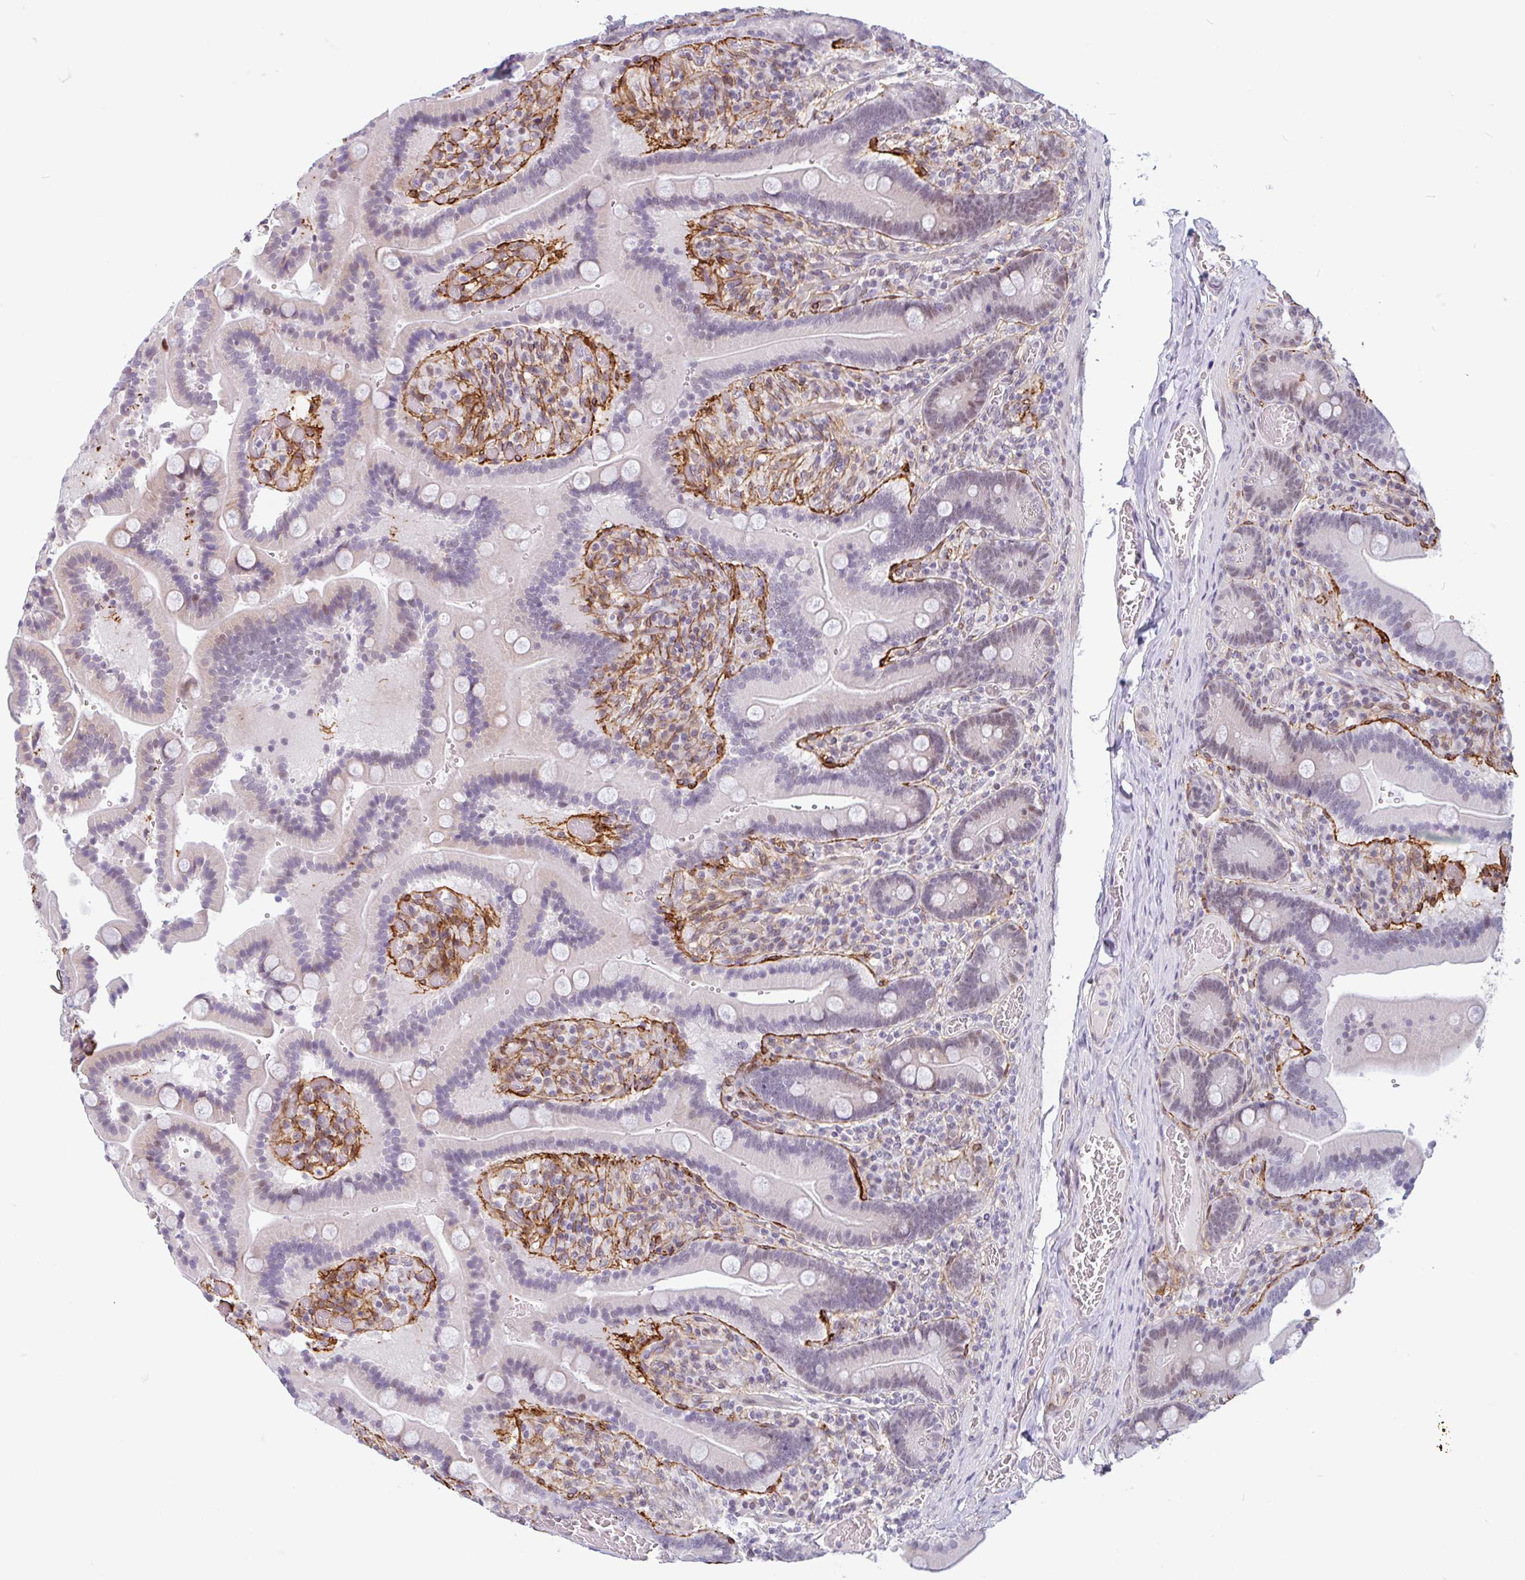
{"staining": {"intensity": "weak", "quantity": "<25%", "location": "cytoplasmic/membranous,nuclear"}, "tissue": "duodenum", "cell_type": "Glandular cells", "image_type": "normal", "snomed": [{"axis": "morphology", "description": "Normal tissue, NOS"}, {"axis": "topography", "description": "Duodenum"}], "caption": "DAB (3,3'-diaminobenzidine) immunohistochemical staining of unremarkable duodenum exhibits no significant staining in glandular cells.", "gene": "TMEM119", "patient": {"sex": "female", "age": 62}}